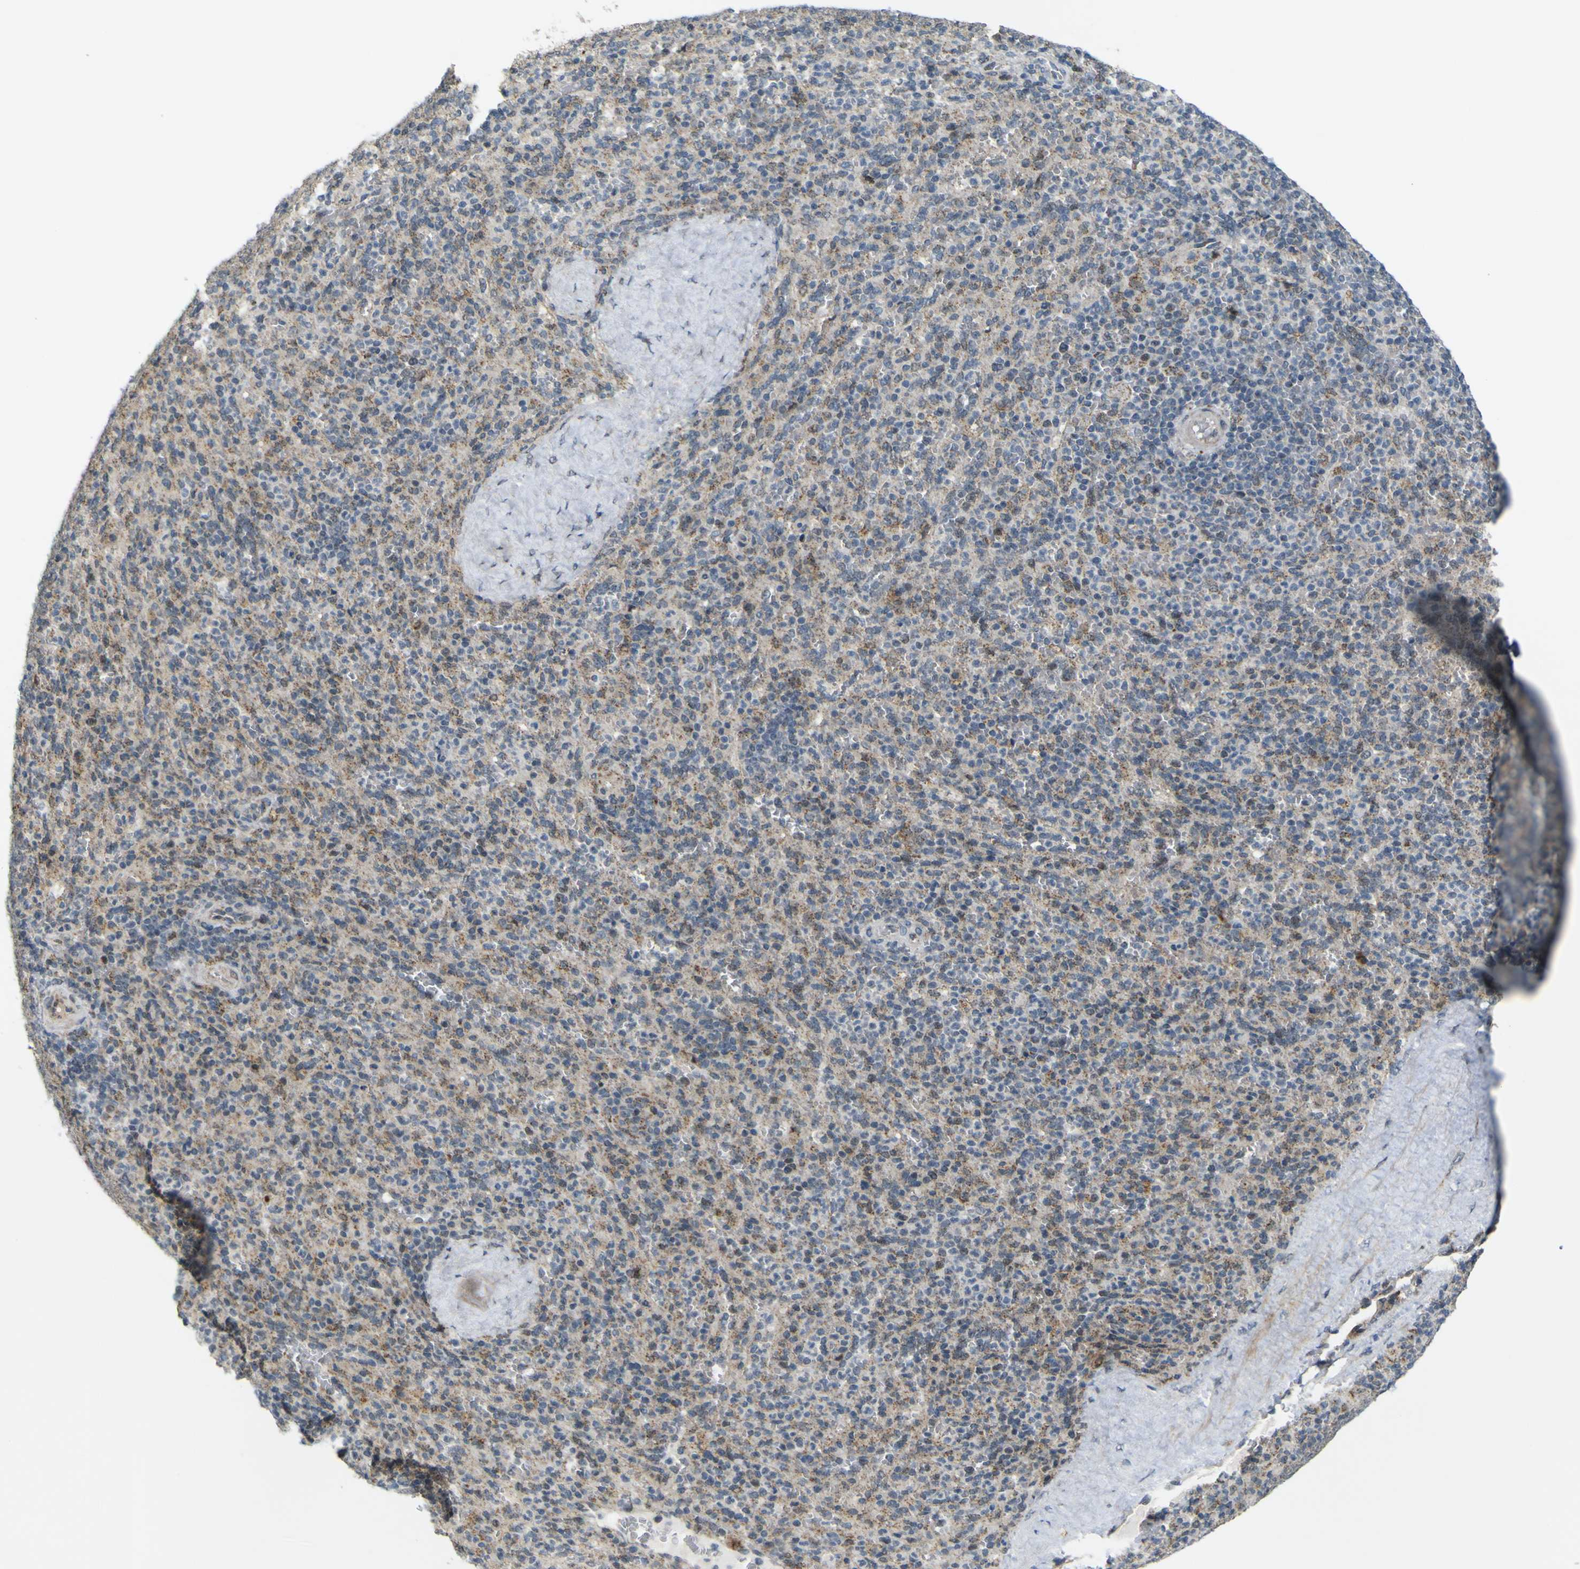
{"staining": {"intensity": "moderate", "quantity": "25%-75%", "location": "cytoplasmic/membranous"}, "tissue": "spleen", "cell_type": "Cells in red pulp", "image_type": "normal", "snomed": [{"axis": "morphology", "description": "Normal tissue, NOS"}, {"axis": "topography", "description": "Spleen"}], "caption": "The photomicrograph exhibits immunohistochemical staining of normal spleen. There is moderate cytoplasmic/membranous expression is seen in about 25%-75% of cells in red pulp.", "gene": "ACBD5", "patient": {"sex": "male", "age": 36}}